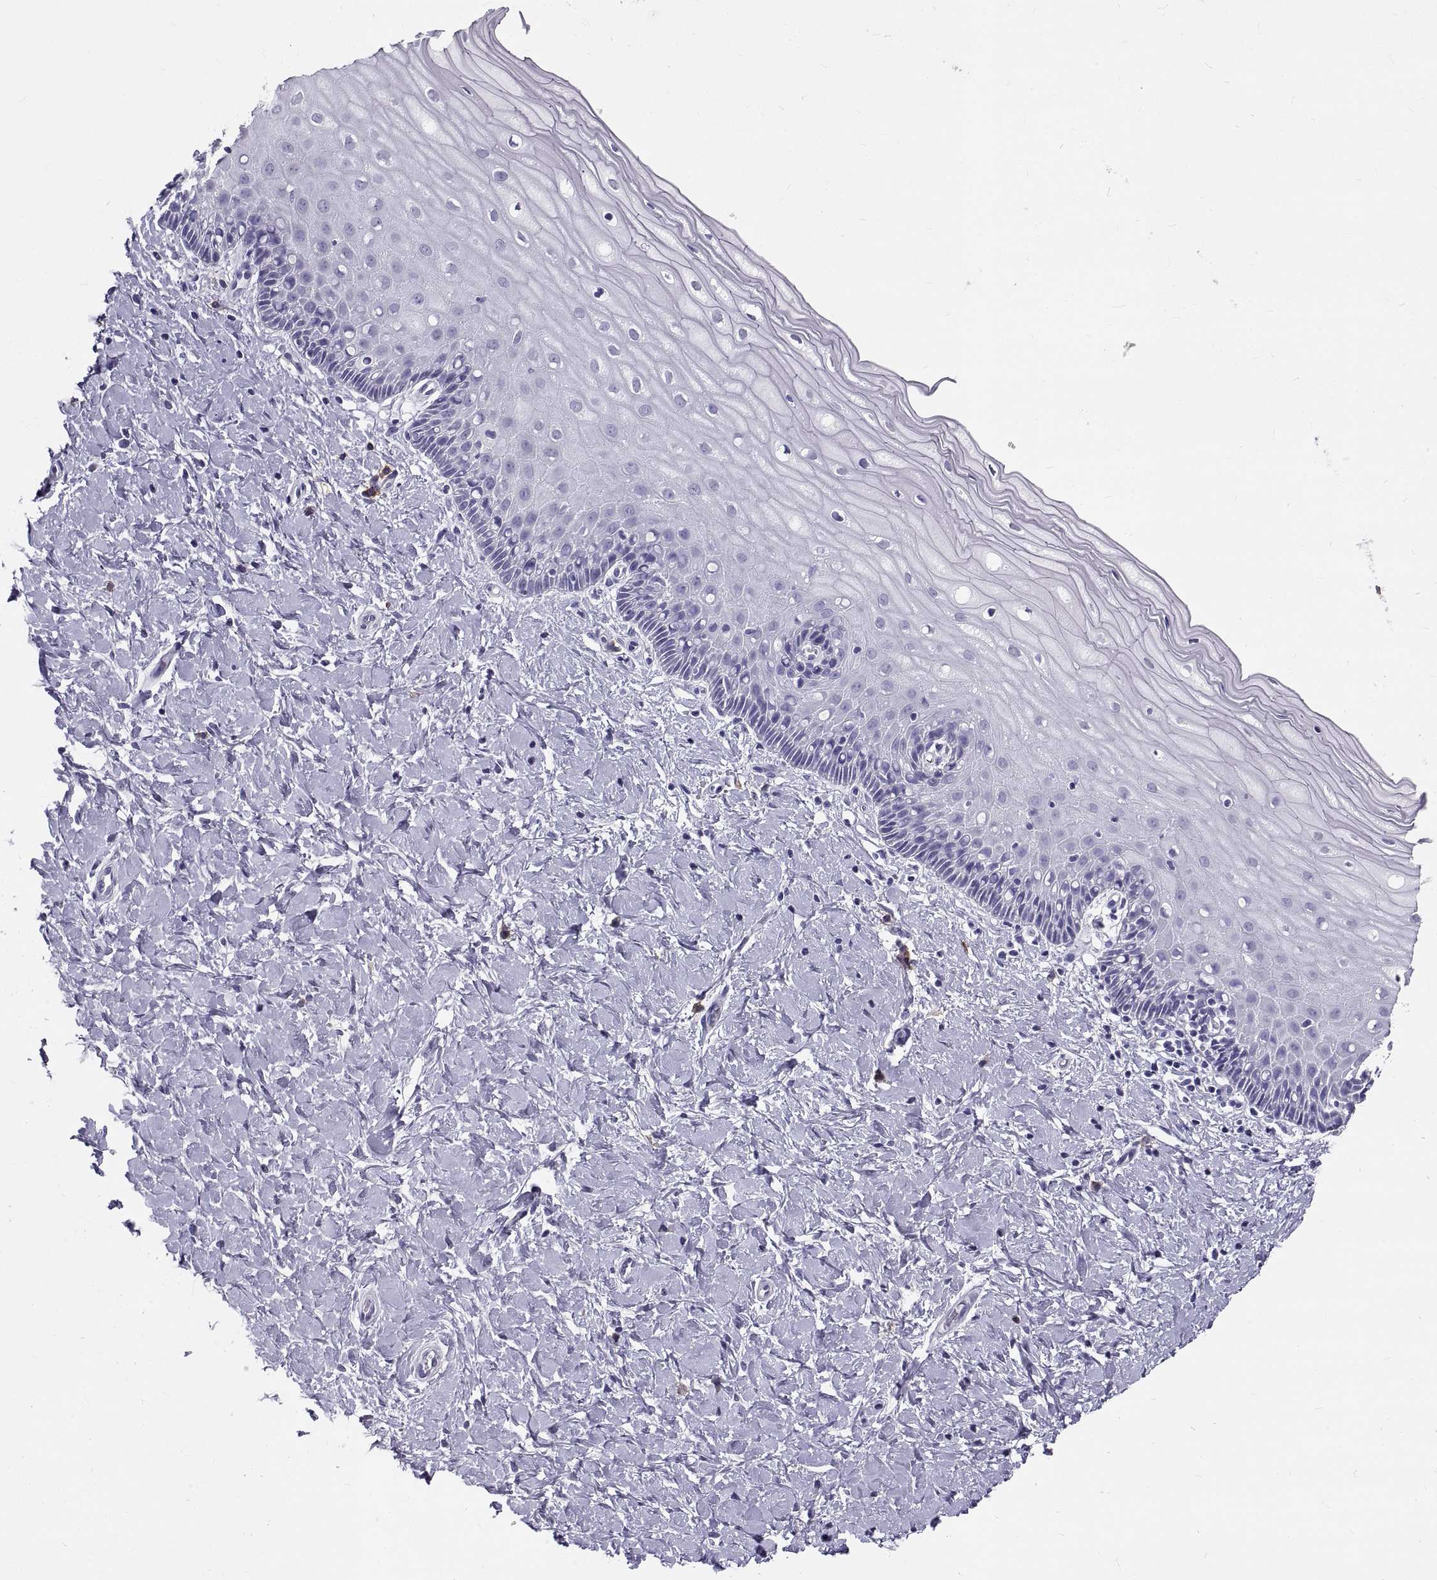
{"staining": {"intensity": "negative", "quantity": "none", "location": "none"}, "tissue": "cervix", "cell_type": "Glandular cells", "image_type": "normal", "snomed": [{"axis": "morphology", "description": "Normal tissue, NOS"}, {"axis": "topography", "description": "Cervix"}], "caption": "This is an IHC micrograph of unremarkable human cervix. There is no expression in glandular cells.", "gene": "GNG12", "patient": {"sex": "female", "age": 37}}